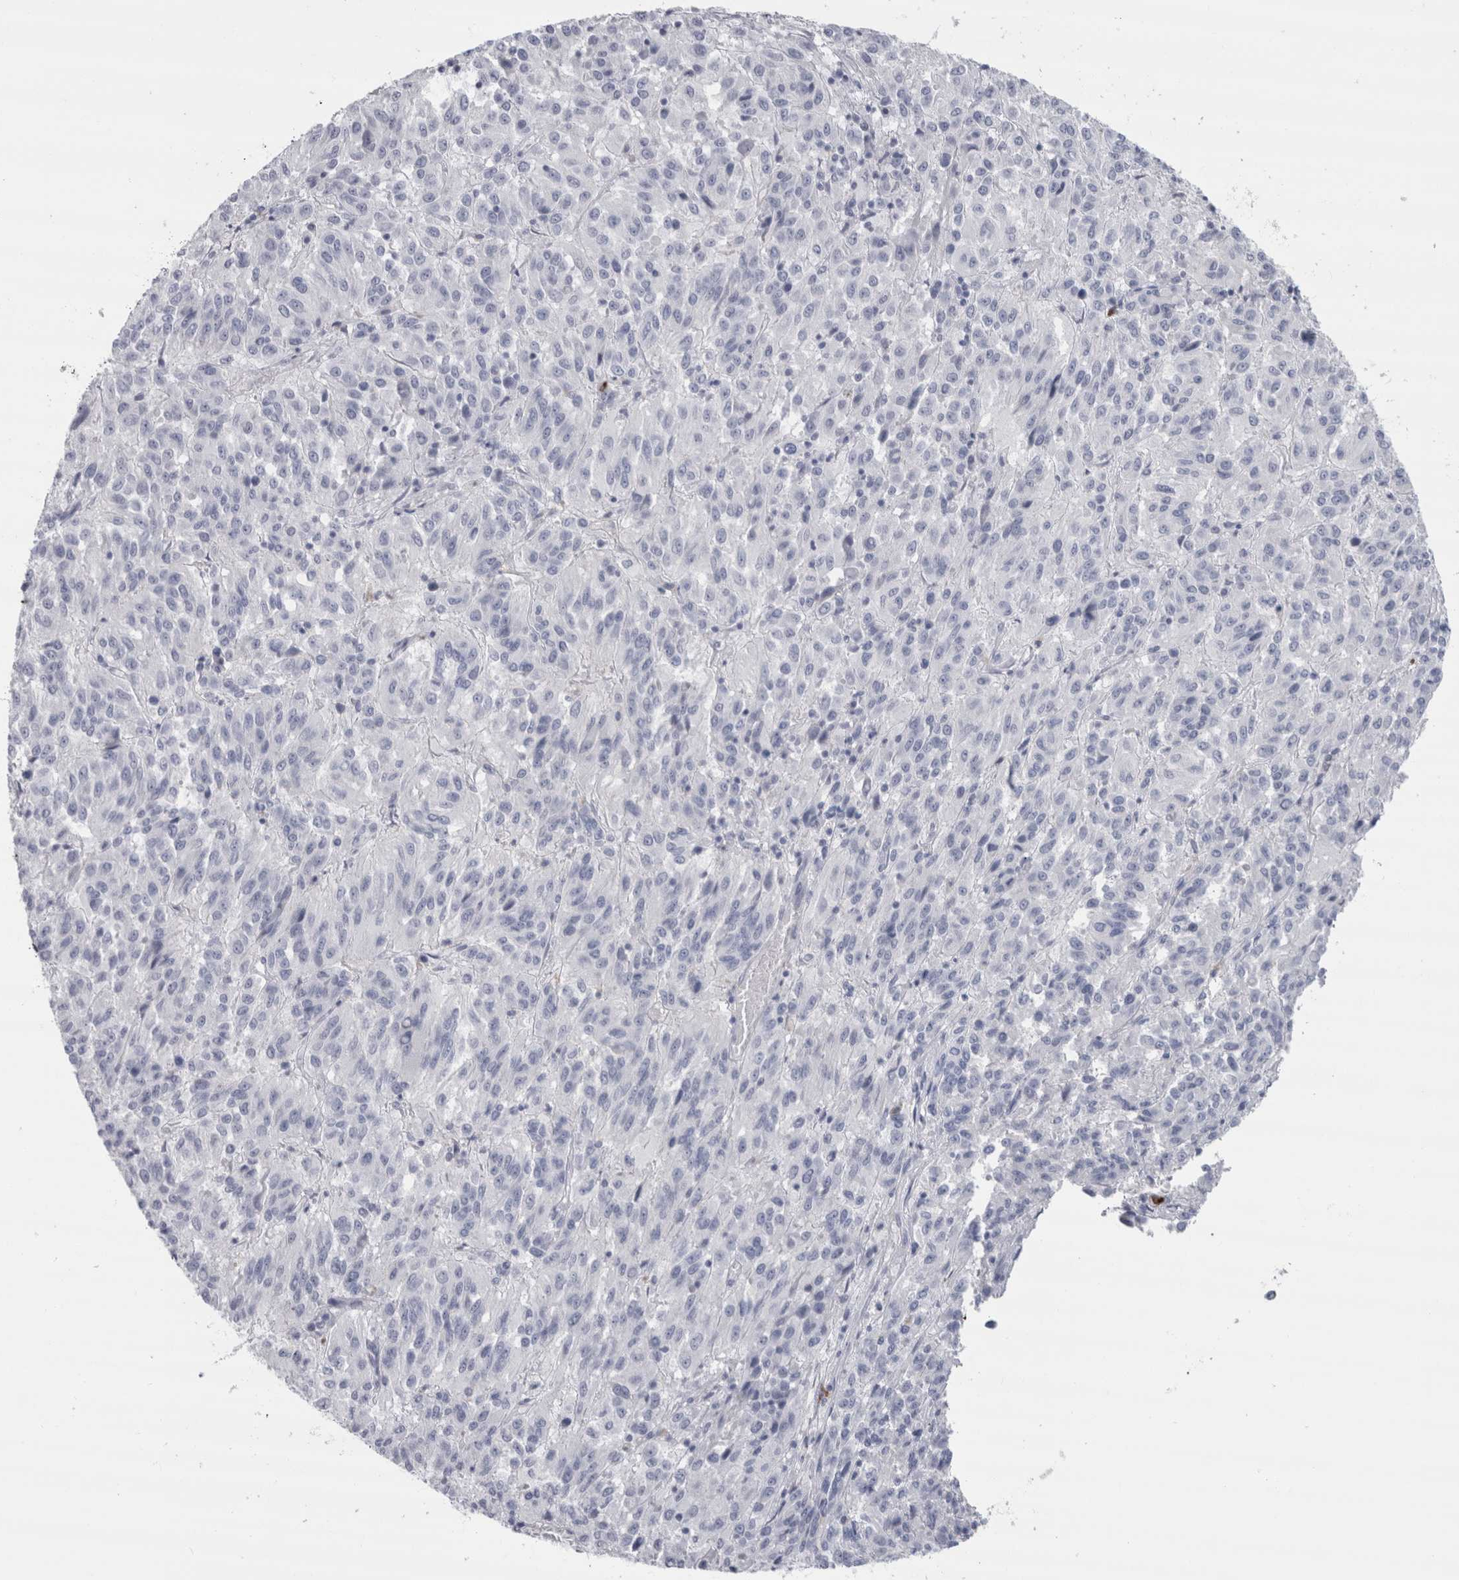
{"staining": {"intensity": "negative", "quantity": "none", "location": "none"}, "tissue": "melanoma", "cell_type": "Tumor cells", "image_type": "cancer", "snomed": [{"axis": "morphology", "description": "Malignant melanoma, Metastatic site"}, {"axis": "topography", "description": "Lung"}], "caption": "Tumor cells show no significant expression in melanoma. (DAB (3,3'-diaminobenzidine) immunohistochemistry (IHC), high magnification).", "gene": "CDH17", "patient": {"sex": "male", "age": 64}}